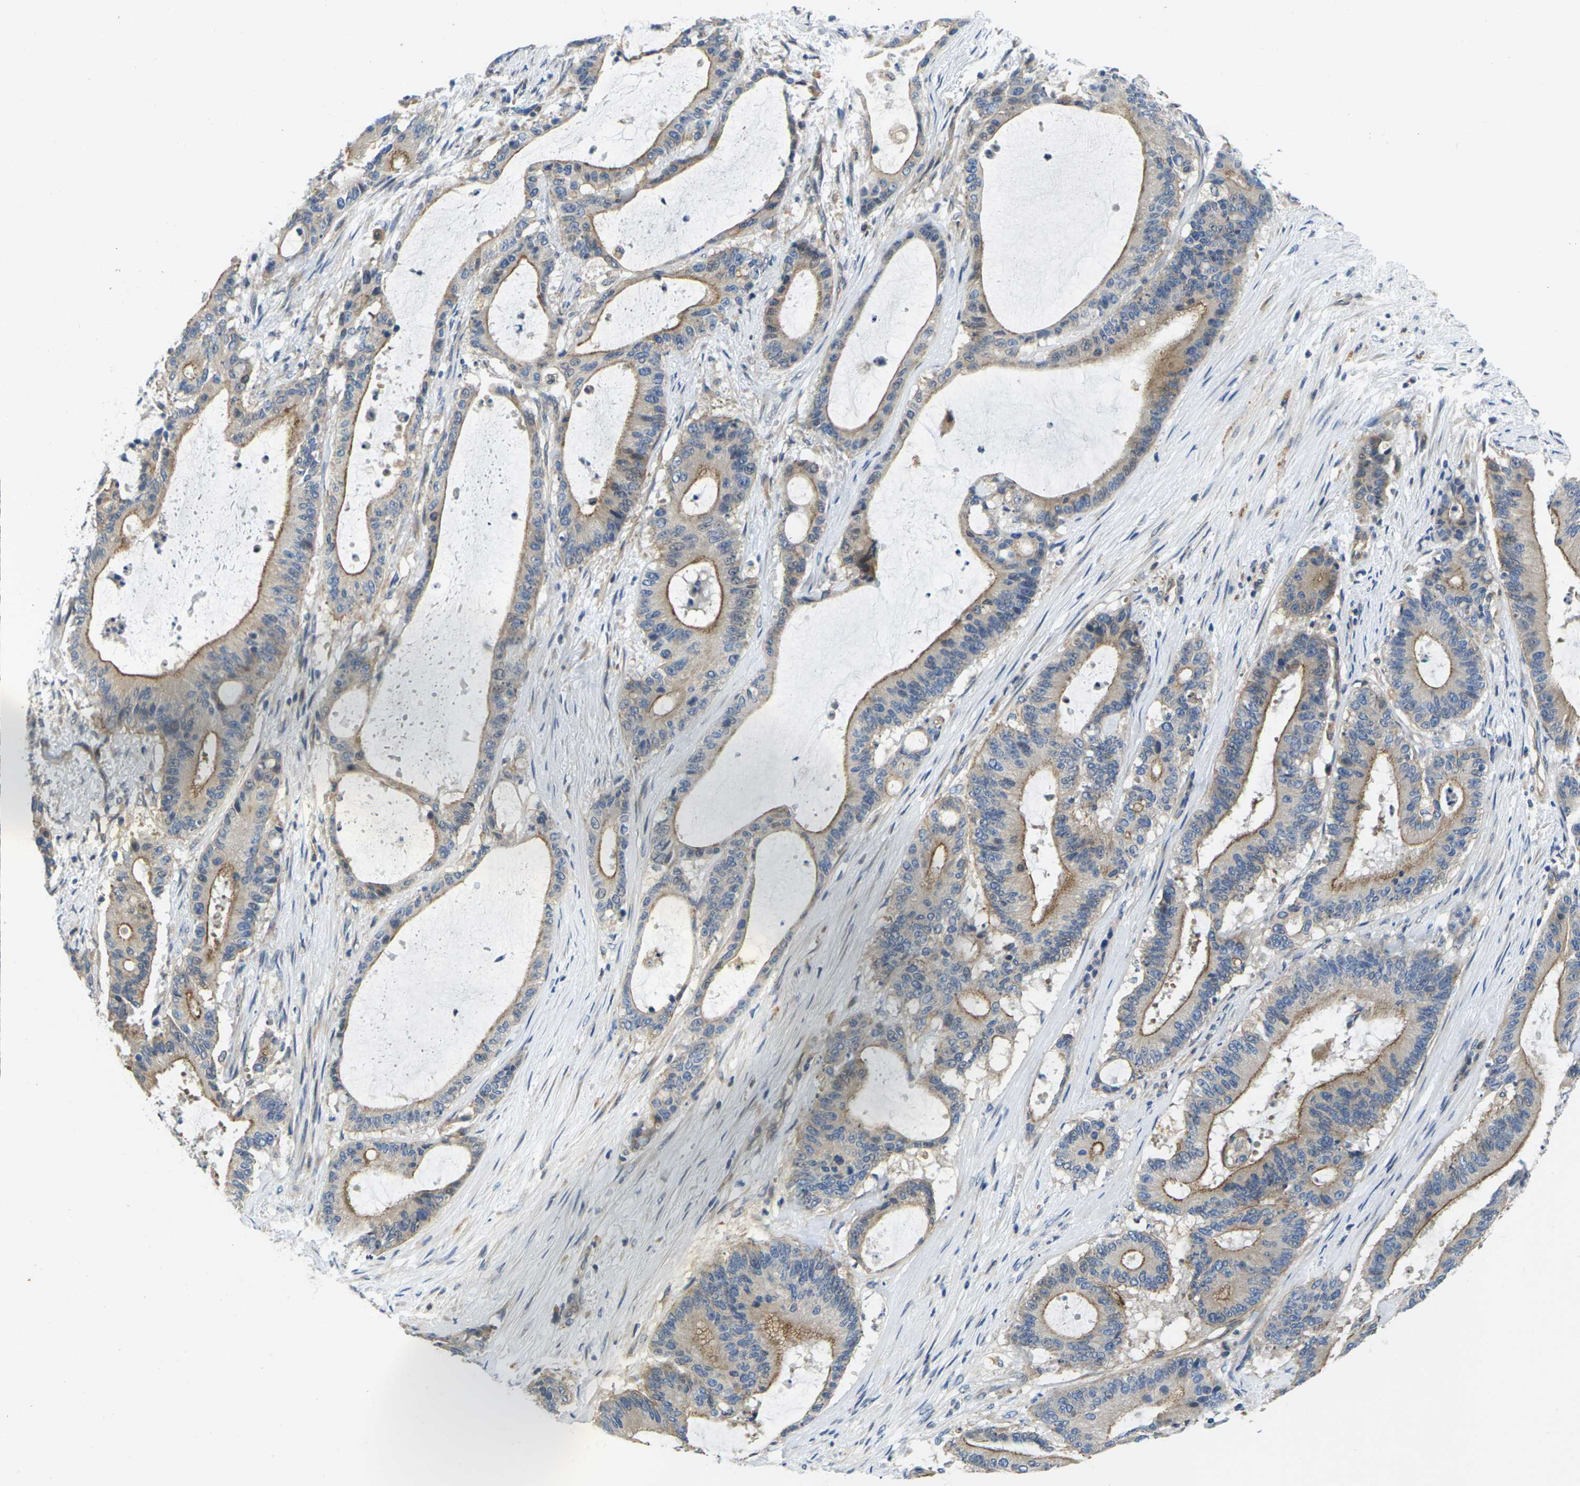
{"staining": {"intensity": "moderate", "quantity": "25%-75%", "location": "cytoplasmic/membranous"}, "tissue": "liver cancer", "cell_type": "Tumor cells", "image_type": "cancer", "snomed": [{"axis": "morphology", "description": "Cholangiocarcinoma"}, {"axis": "topography", "description": "Liver"}], "caption": "An image of cholangiocarcinoma (liver) stained for a protein demonstrates moderate cytoplasmic/membranous brown staining in tumor cells.", "gene": "SCNN1A", "patient": {"sex": "female", "age": 73}}